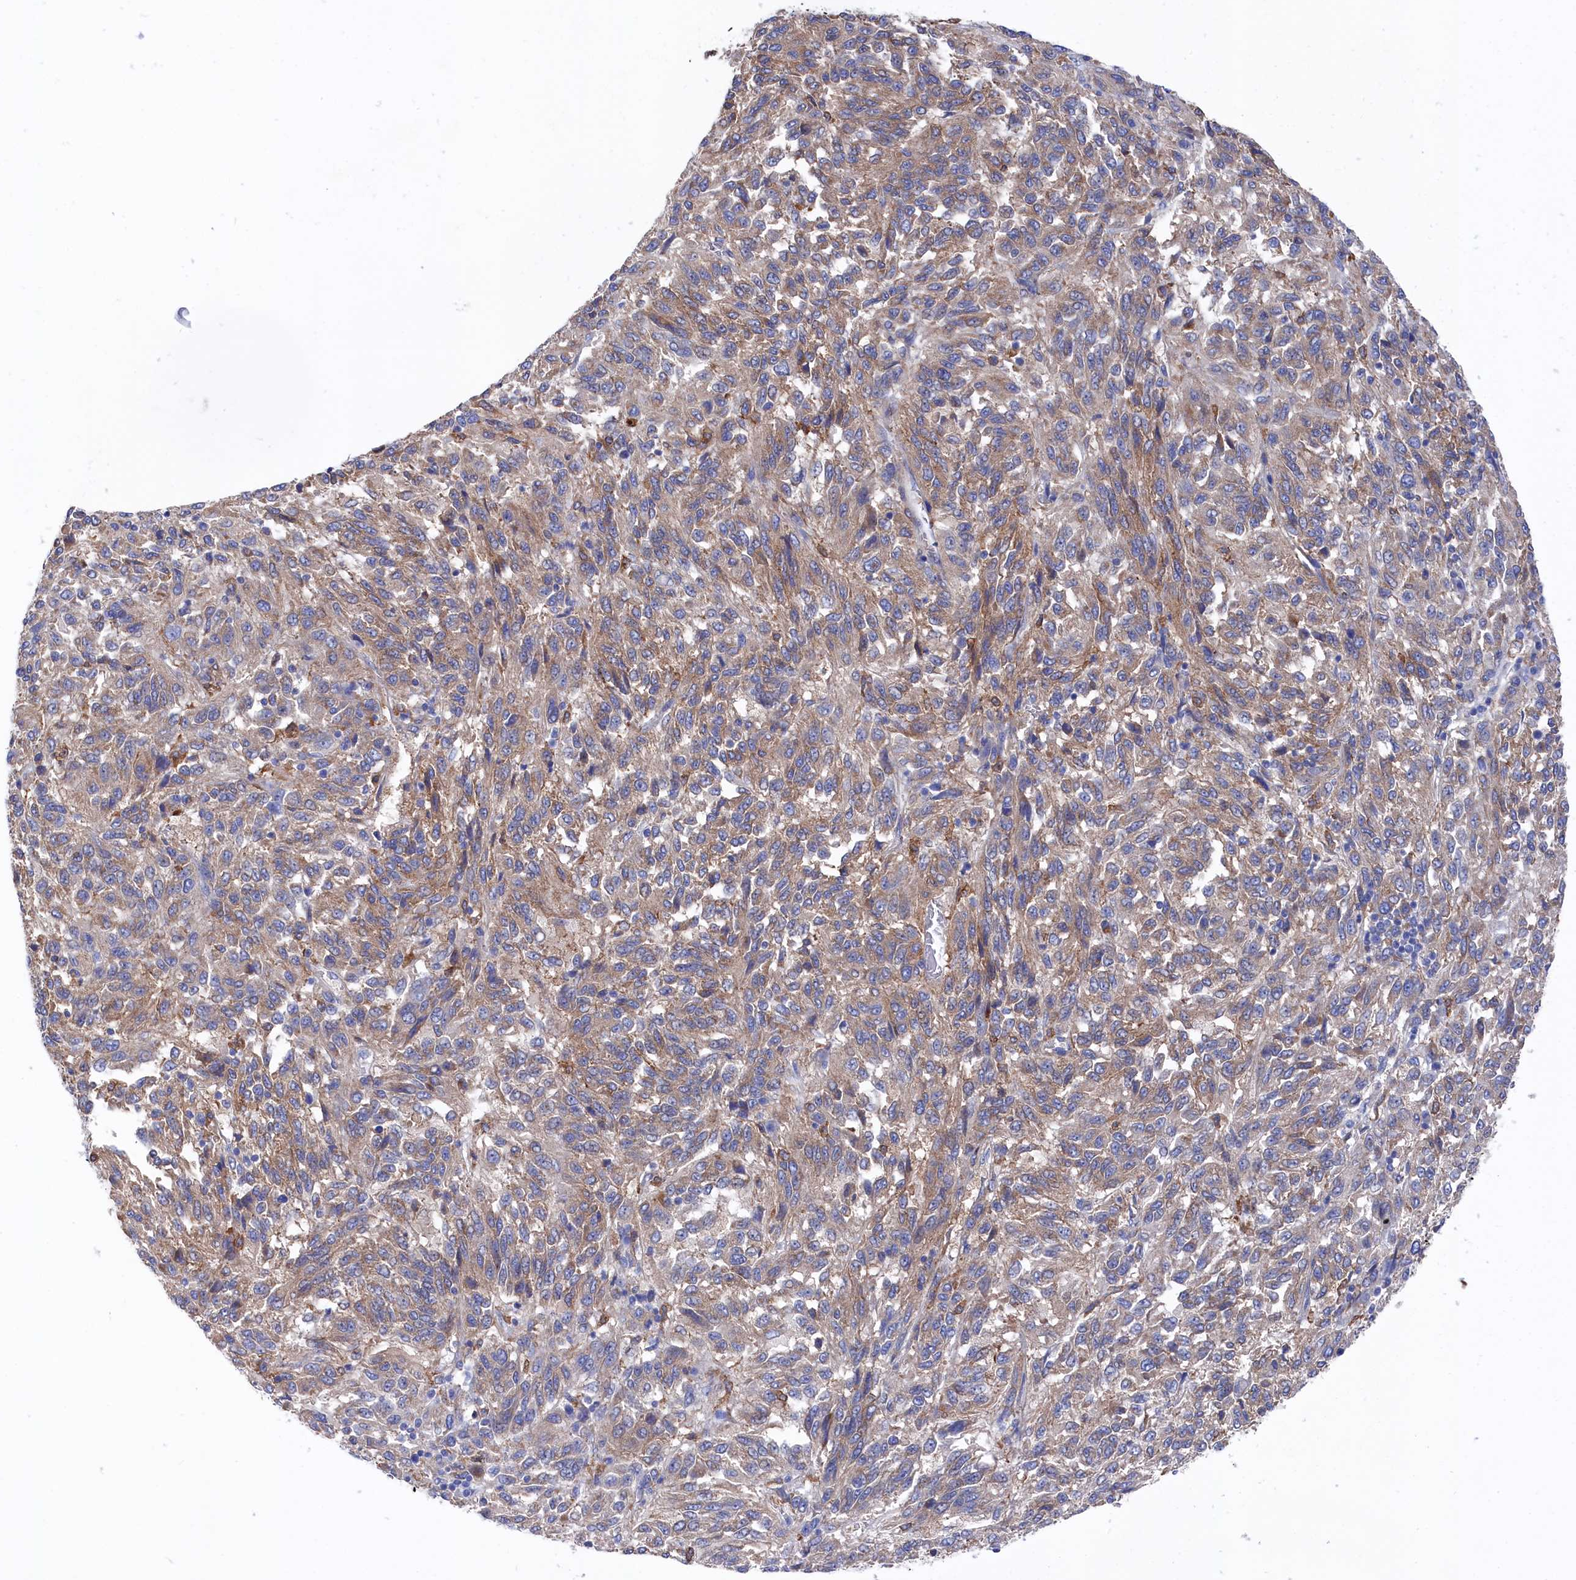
{"staining": {"intensity": "weak", "quantity": "25%-75%", "location": "cytoplasmic/membranous"}, "tissue": "melanoma", "cell_type": "Tumor cells", "image_type": "cancer", "snomed": [{"axis": "morphology", "description": "Malignant melanoma, Metastatic site"}, {"axis": "topography", "description": "Lung"}], "caption": "Approximately 25%-75% of tumor cells in malignant melanoma (metastatic site) display weak cytoplasmic/membranous protein staining as visualized by brown immunohistochemical staining.", "gene": "C12orf73", "patient": {"sex": "male", "age": 64}}